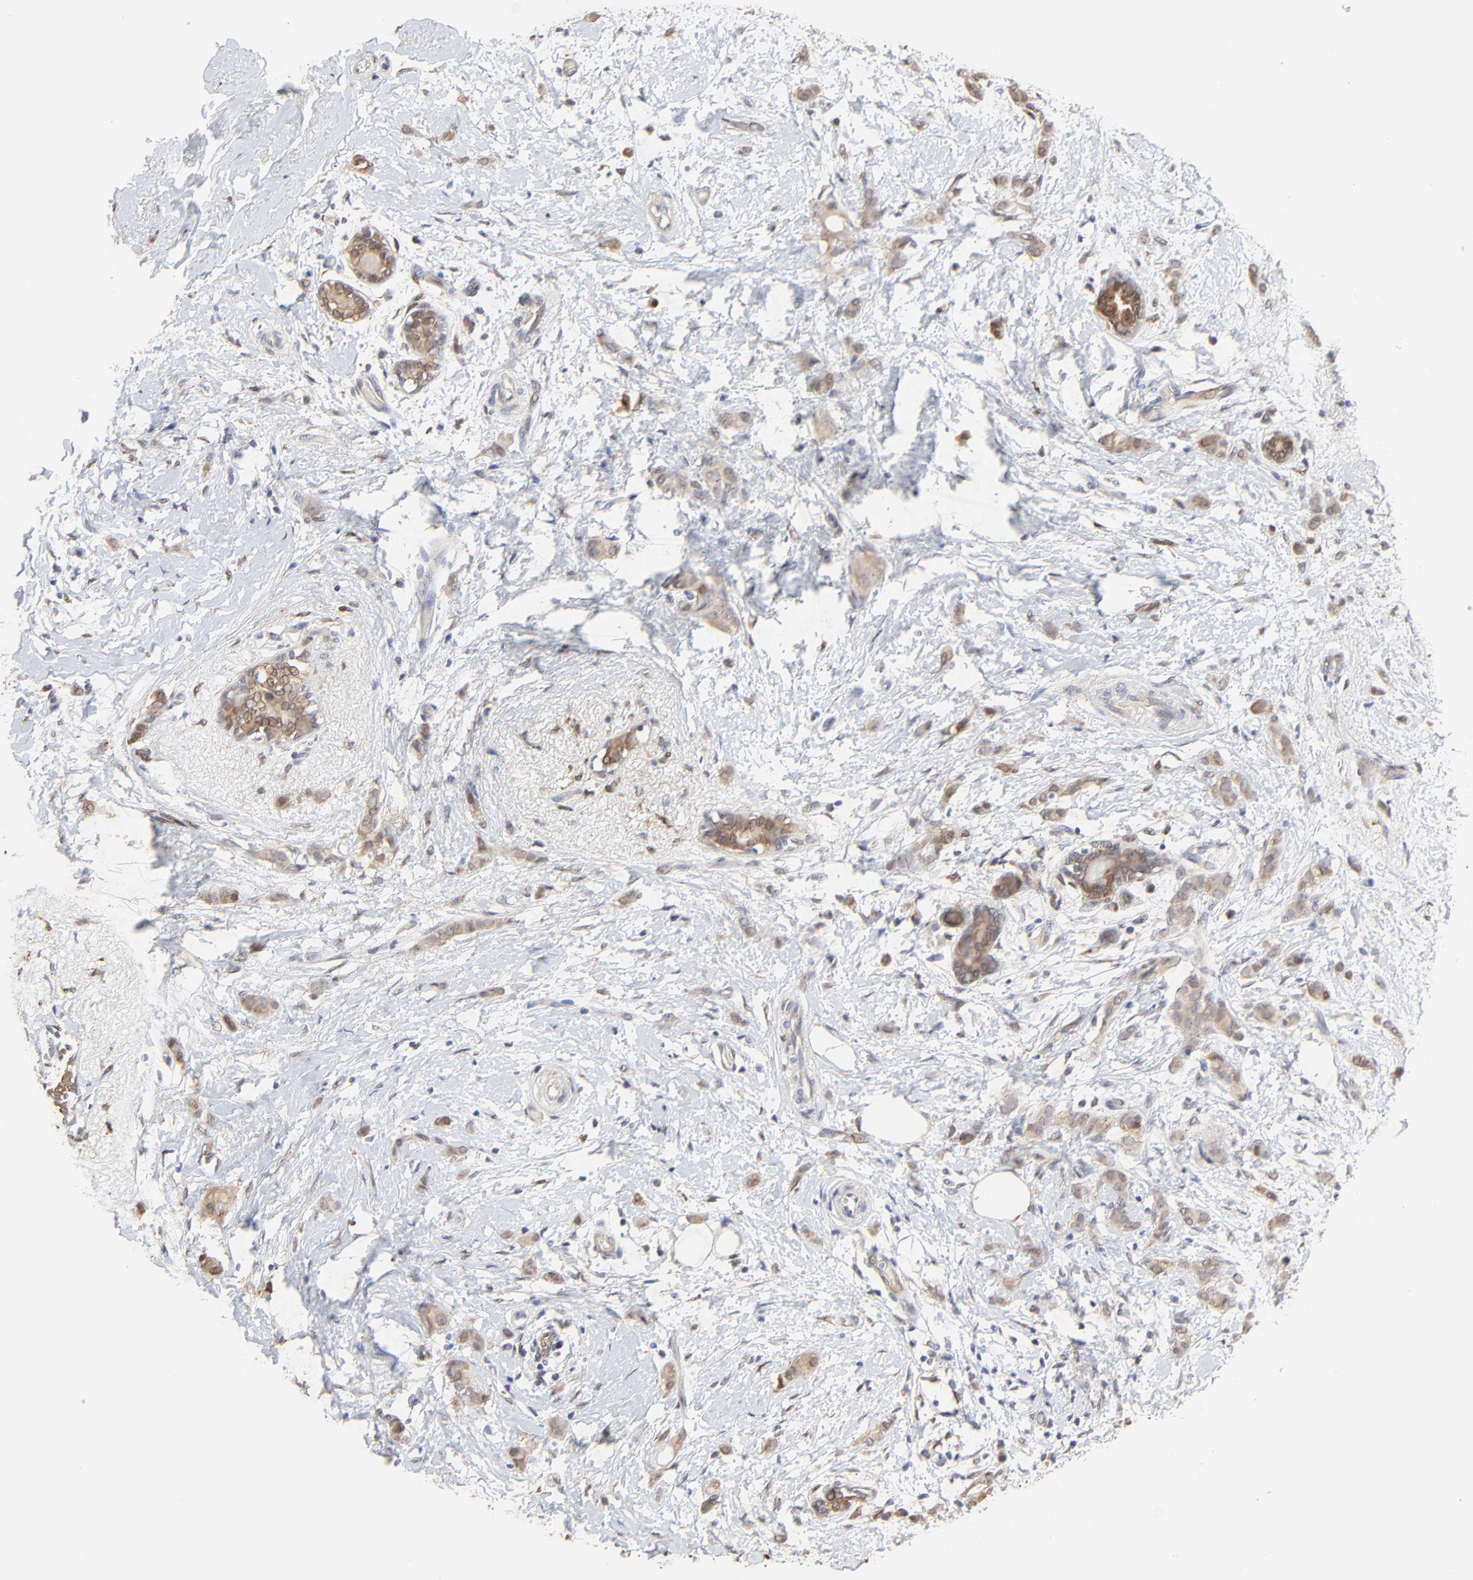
{"staining": {"intensity": "moderate", "quantity": ">75%", "location": "cytoplasmic/membranous"}, "tissue": "breast cancer", "cell_type": "Tumor cells", "image_type": "cancer", "snomed": [{"axis": "morphology", "description": "Lobular carcinoma"}, {"axis": "topography", "description": "Breast"}], "caption": "Immunohistochemical staining of breast lobular carcinoma exhibits medium levels of moderate cytoplasmic/membranous expression in approximately >75% of tumor cells. Nuclei are stained in blue.", "gene": "LGALS3", "patient": {"sex": "female", "age": 55}}